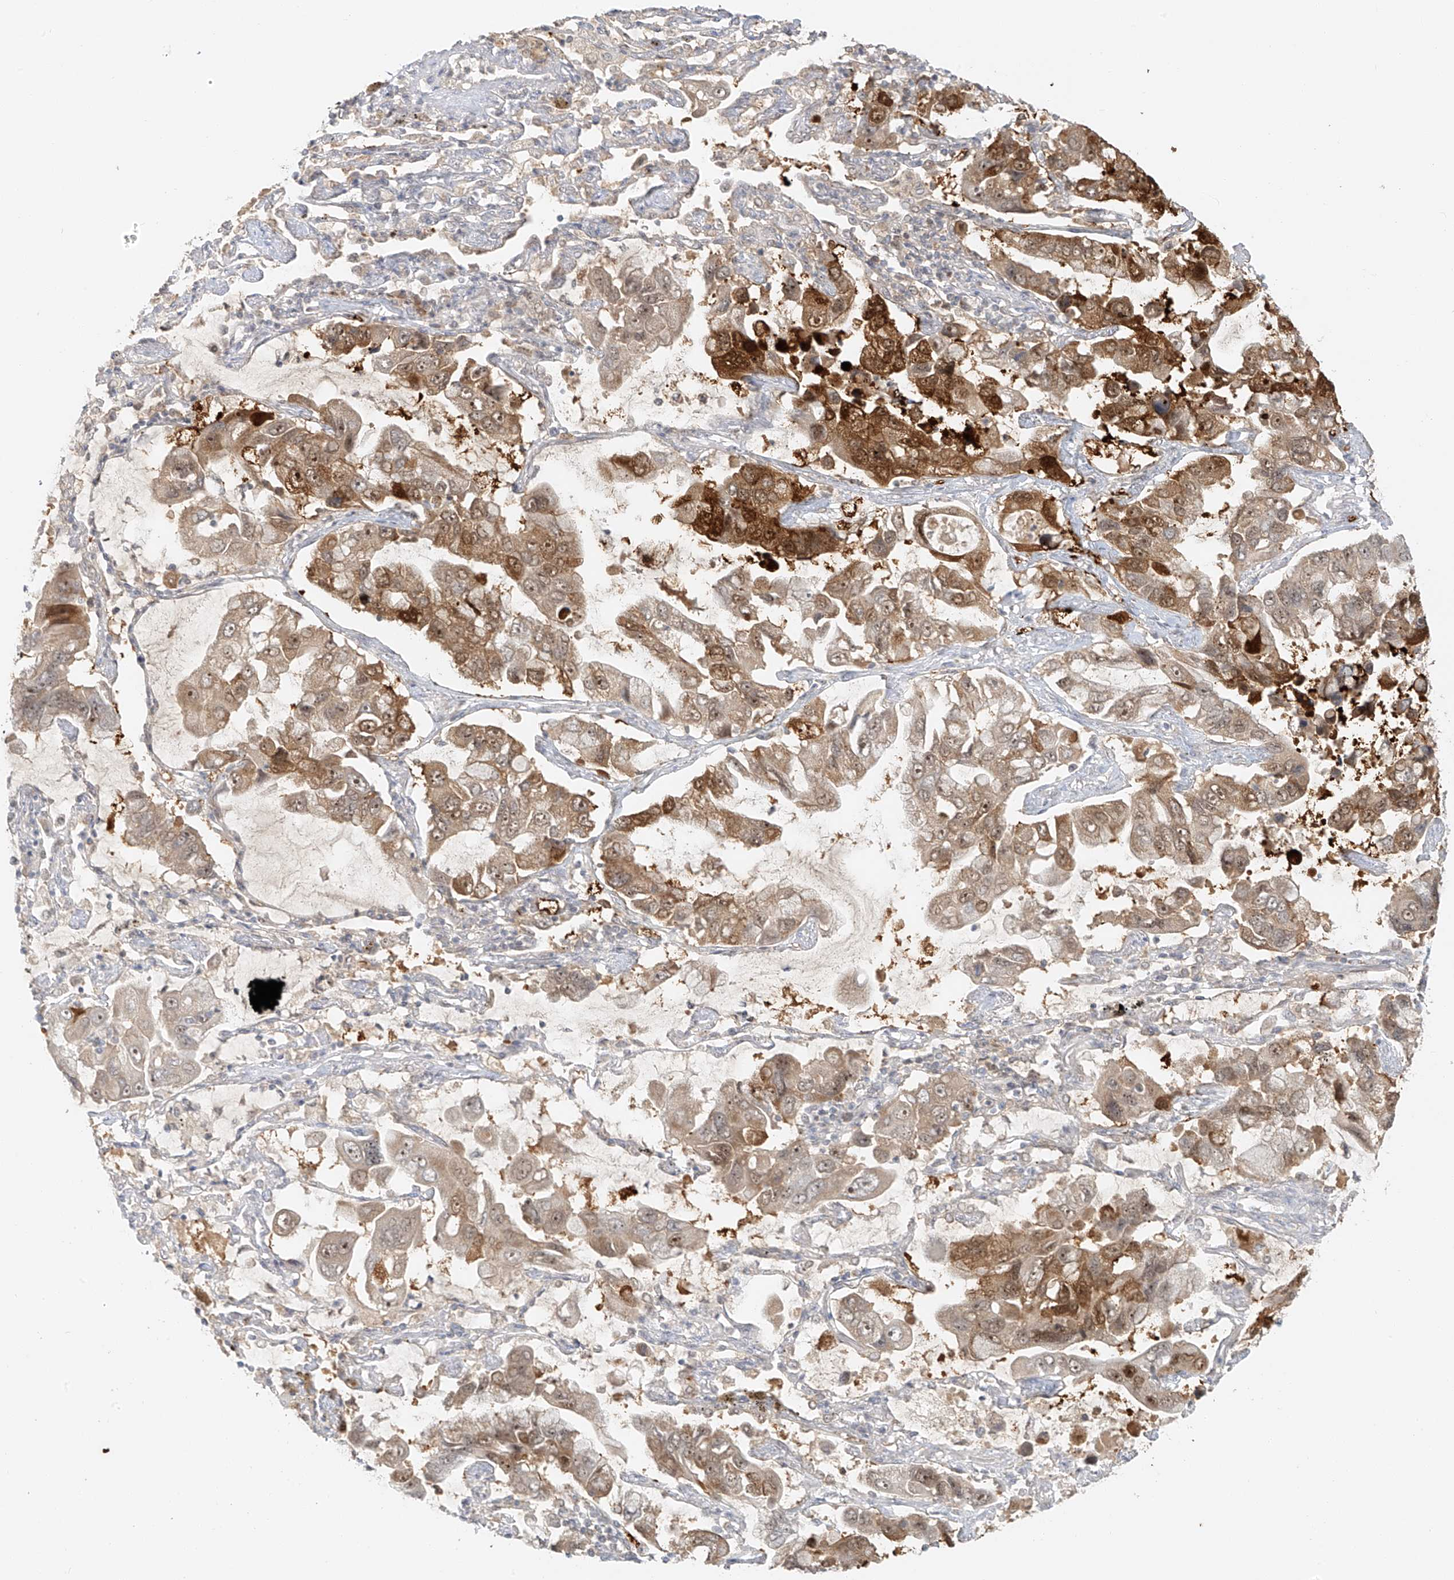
{"staining": {"intensity": "moderate", "quantity": ">75%", "location": "cytoplasmic/membranous"}, "tissue": "lung cancer", "cell_type": "Tumor cells", "image_type": "cancer", "snomed": [{"axis": "morphology", "description": "Adenocarcinoma, NOS"}, {"axis": "topography", "description": "Lung"}], "caption": "High-power microscopy captured an immunohistochemistry (IHC) image of lung adenocarcinoma, revealing moderate cytoplasmic/membranous positivity in approximately >75% of tumor cells.", "gene": "MIPEP", "patient": {"sex": "male", "age": 64}}